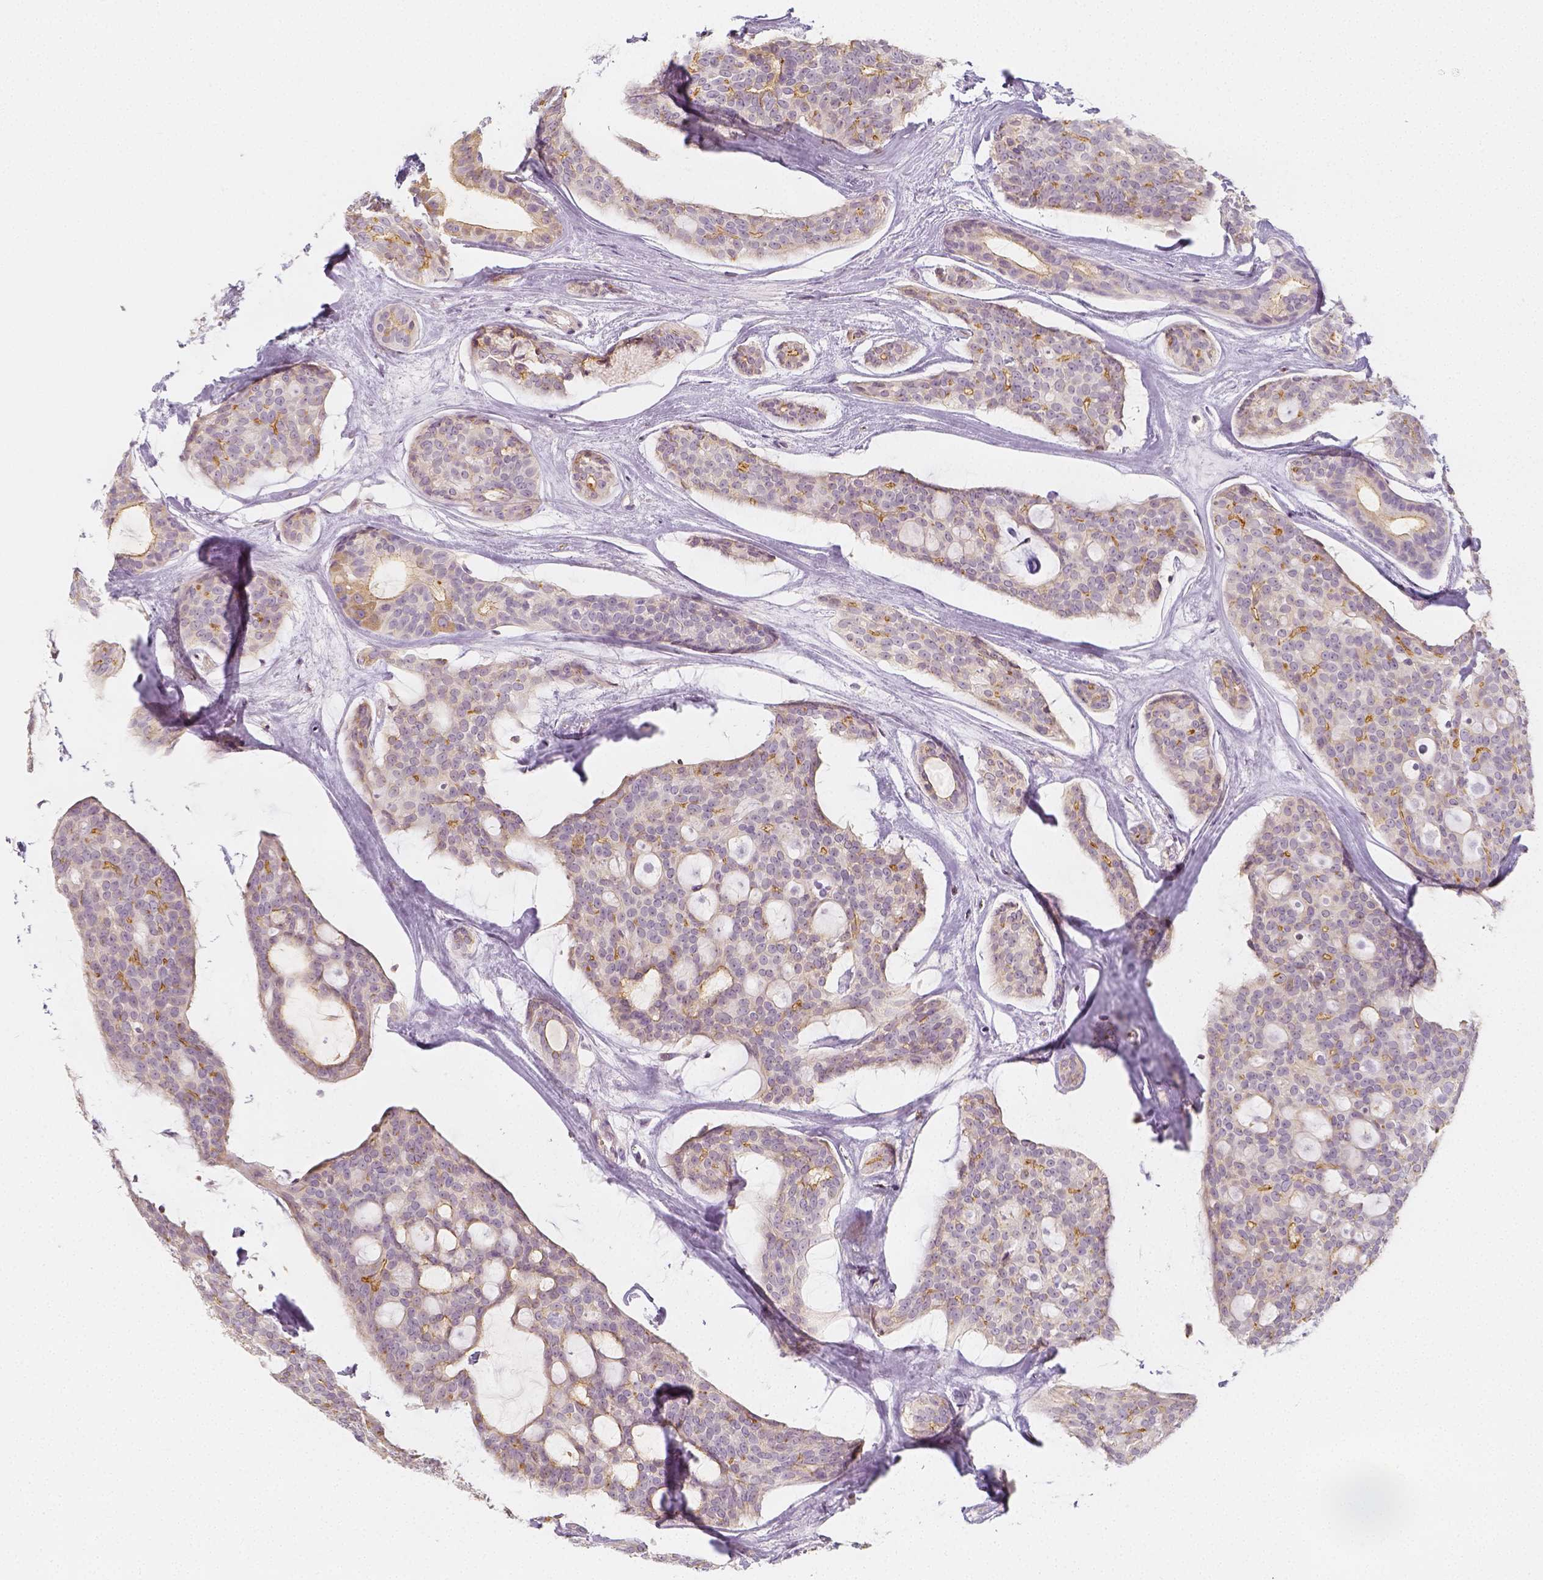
{"staining": {"intensity": "moderate", "quantity": "<25%", "location": "cytoplasmic/membranous"}, "tissue": "head and neck cancer", "cell_type": "Tumor cells", "image_type": "cancer", "snomed": [{"axis": "morphology", "description": "Adenocarcinoma, NOS"}, {"axis": "topography", "description": "Head-Neck"}], "caption": "A high-resolution photomicrograph shows immunohistochemistry staining of head and neck adenocarcinoma, which shows moderate cytoplasmic/membranous staining in approximately <25% of tumor cells.", "gene": "PTPRJ", "patient": {"sex": "male", "age": 66}}